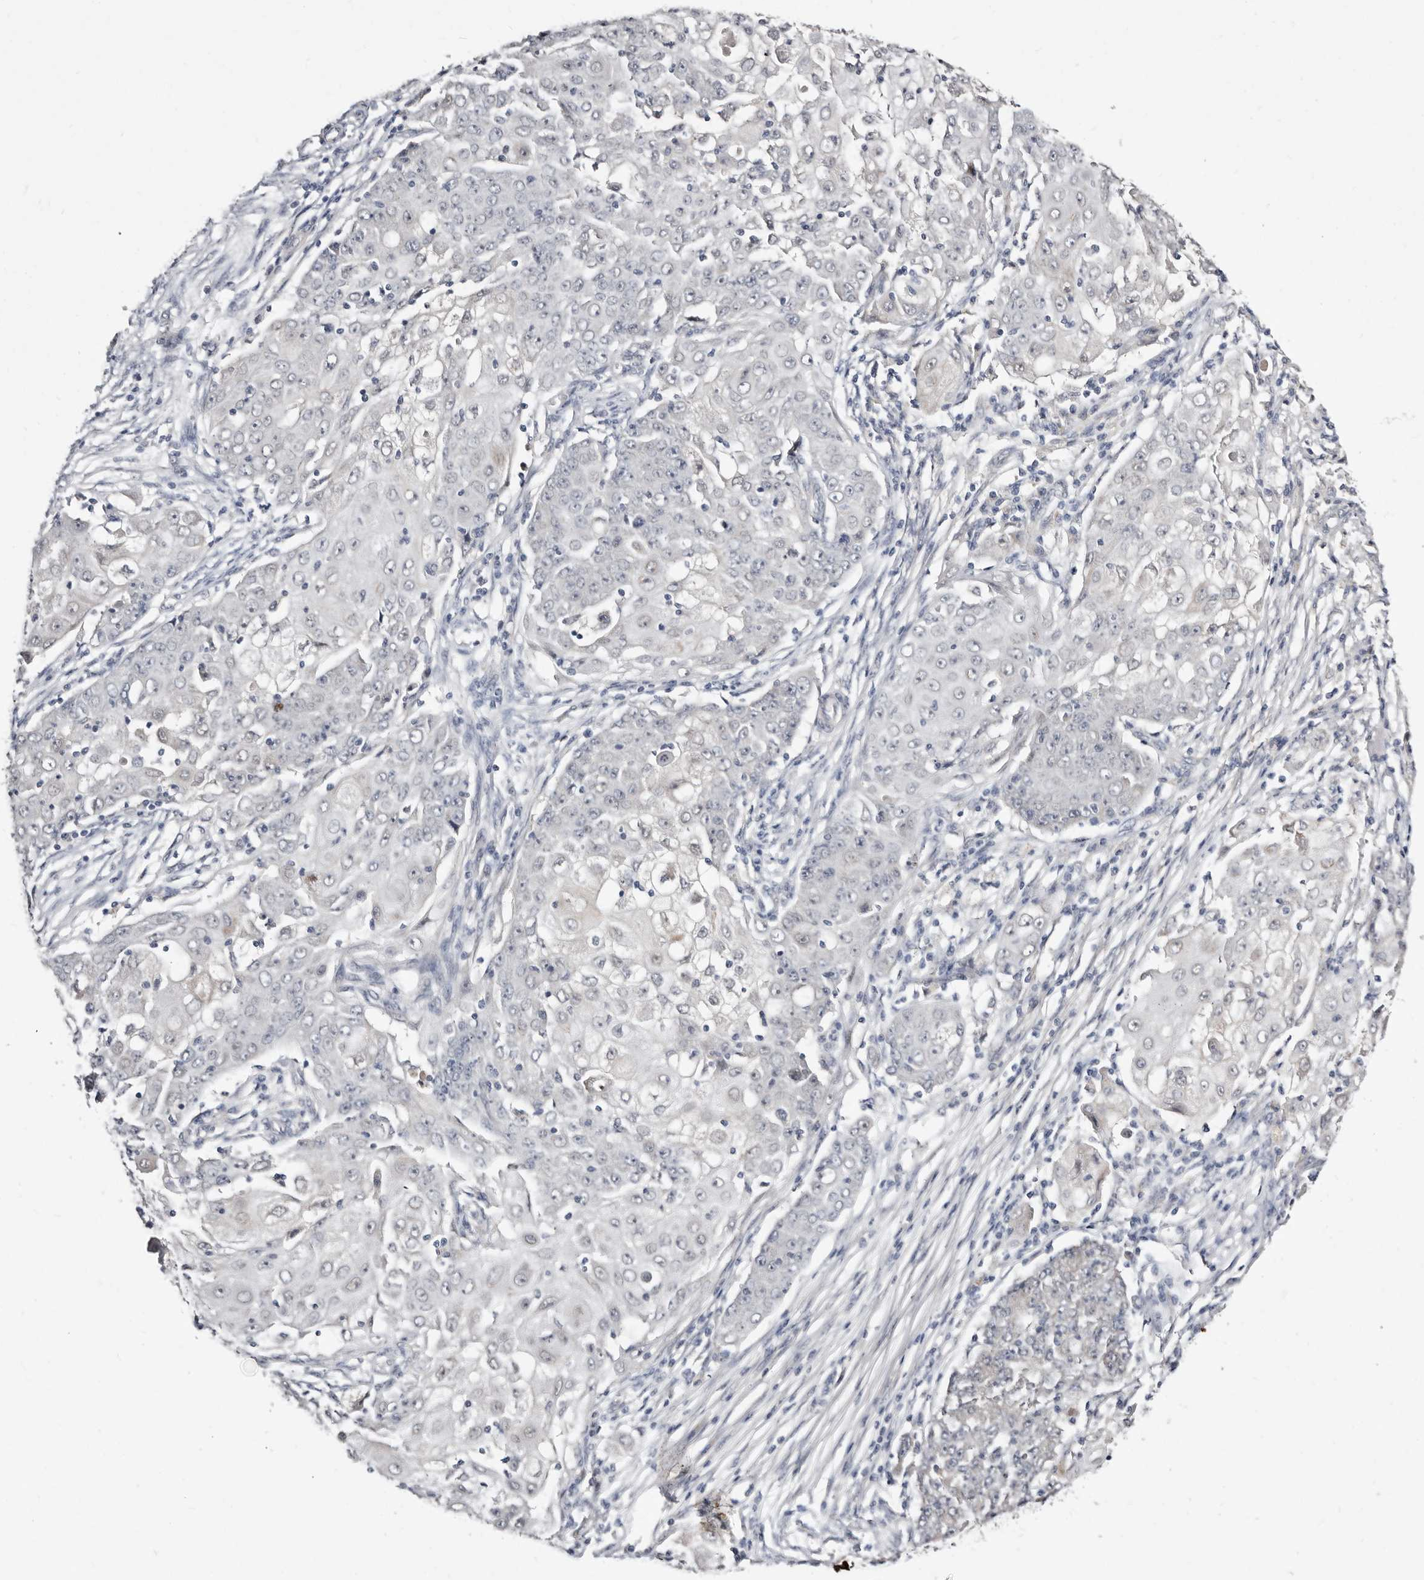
{"staining": {"intensity": "negative", "quantity": "none", "location": "none"}, "tissue": "ovarian cancer", "cell_type": "Tumor cells", "image_type": "cancer", "snomed": [{"axis": "morphology", "description": "Carcinoma, endometroid"}, {"axis": "topography", "description": "Ovary"}], "caption": "DAB (3,3'-diaminobenzidine) immunohistochemical staining of ovarian cancer shows no significant staining in tumor cells. Nuclei are stained in blue.", "gene": "KLHL4", "patient": {"sex": "female", "age": 42}}